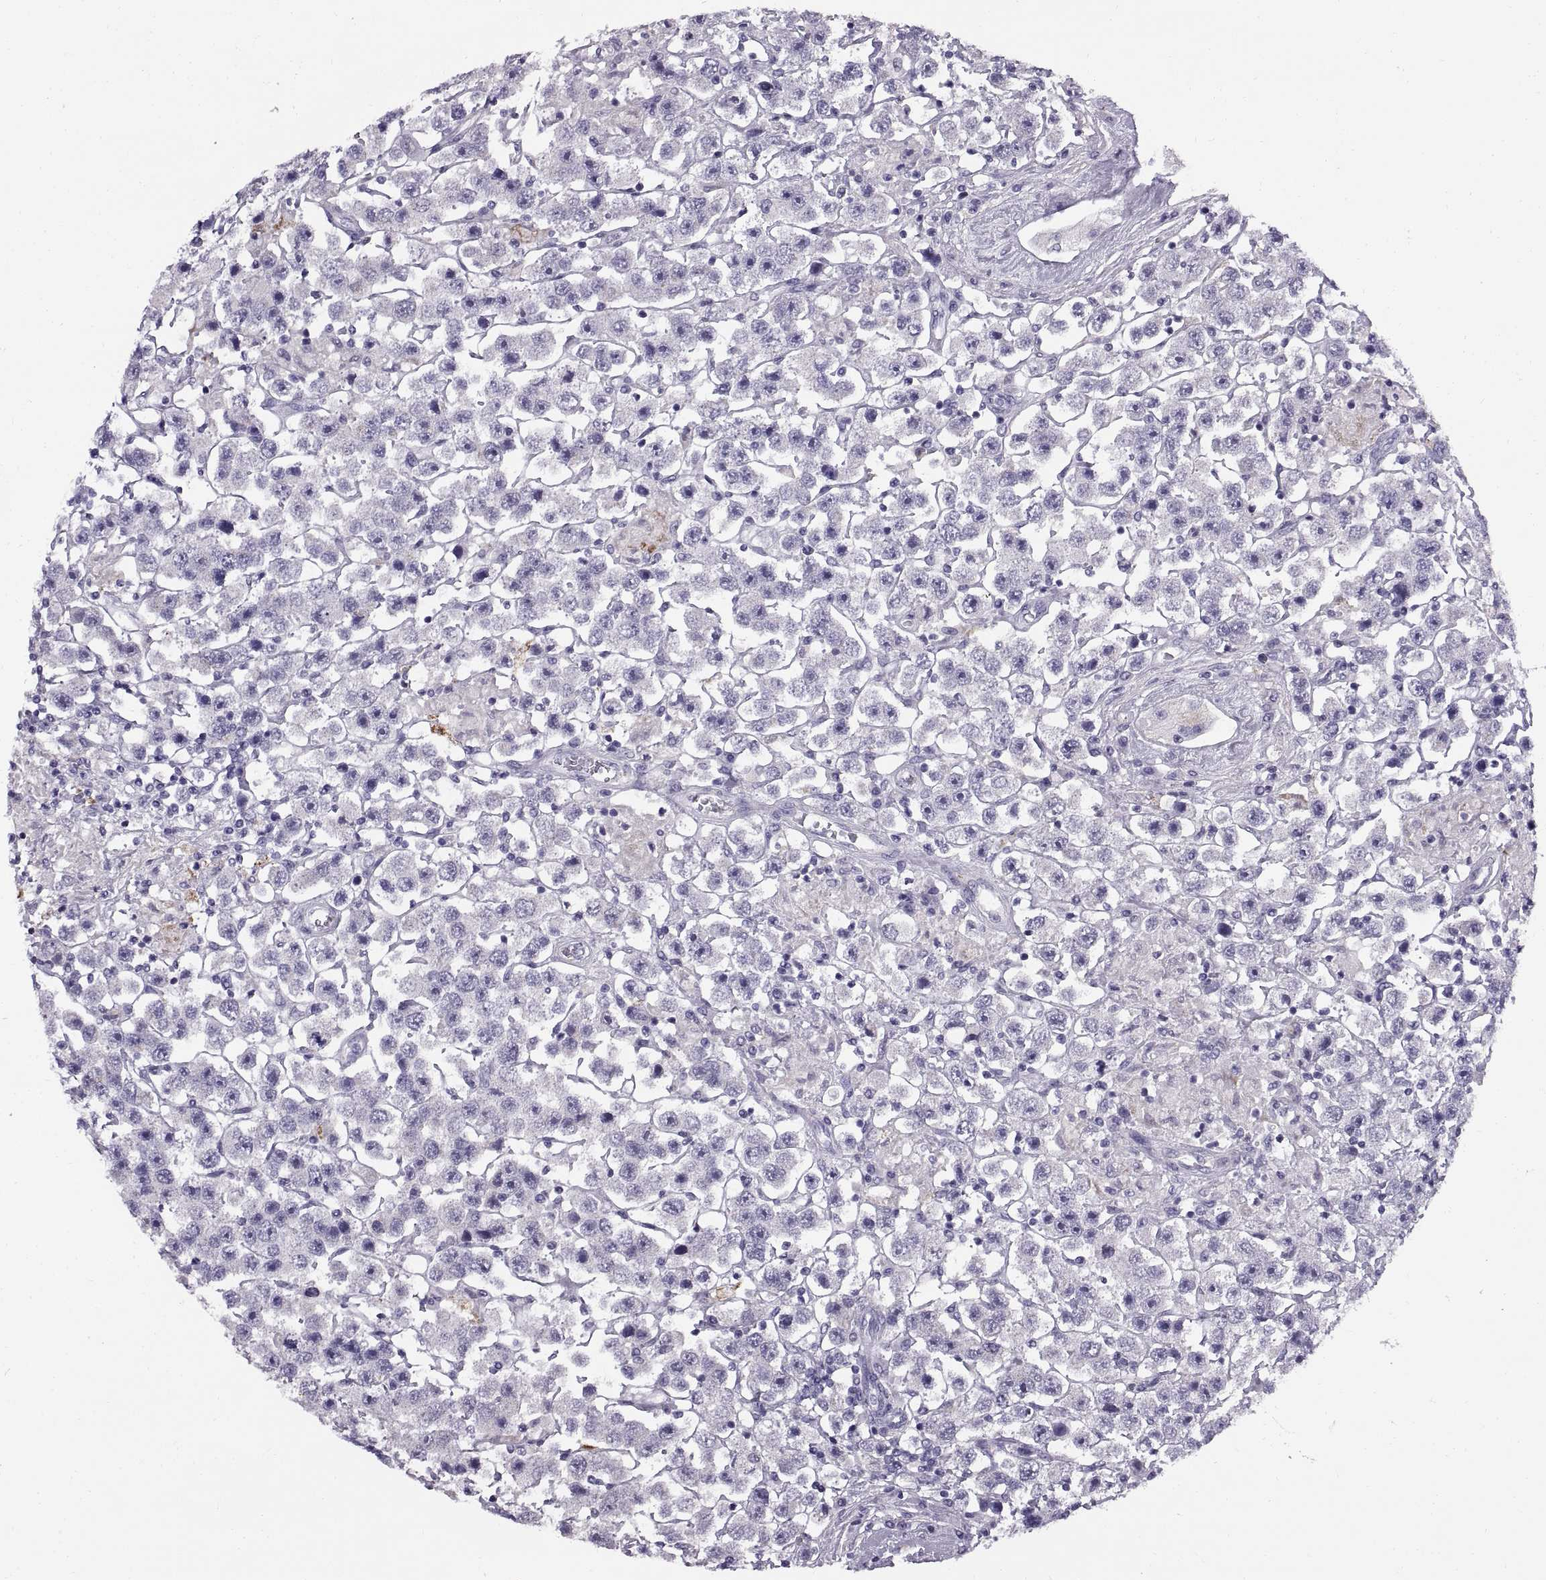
{"staining": {"intensity": "negative", "quantity": "none", "location": "none"}, "tissue": "testis cancer", "cell_type": "Tumor cells", "image_type": "cancer", "snomed": [{"axis": "morphology", "description": "Seminoma, NOS"}, {"axis": "topography", "description": "Testis"}], "caption": "DAB immunohistochemical staining of testis cancer demonstrates no significant expression in tumor cells.", "gene": "CALCR", "patient": {"sex": "male", "age": 45}}